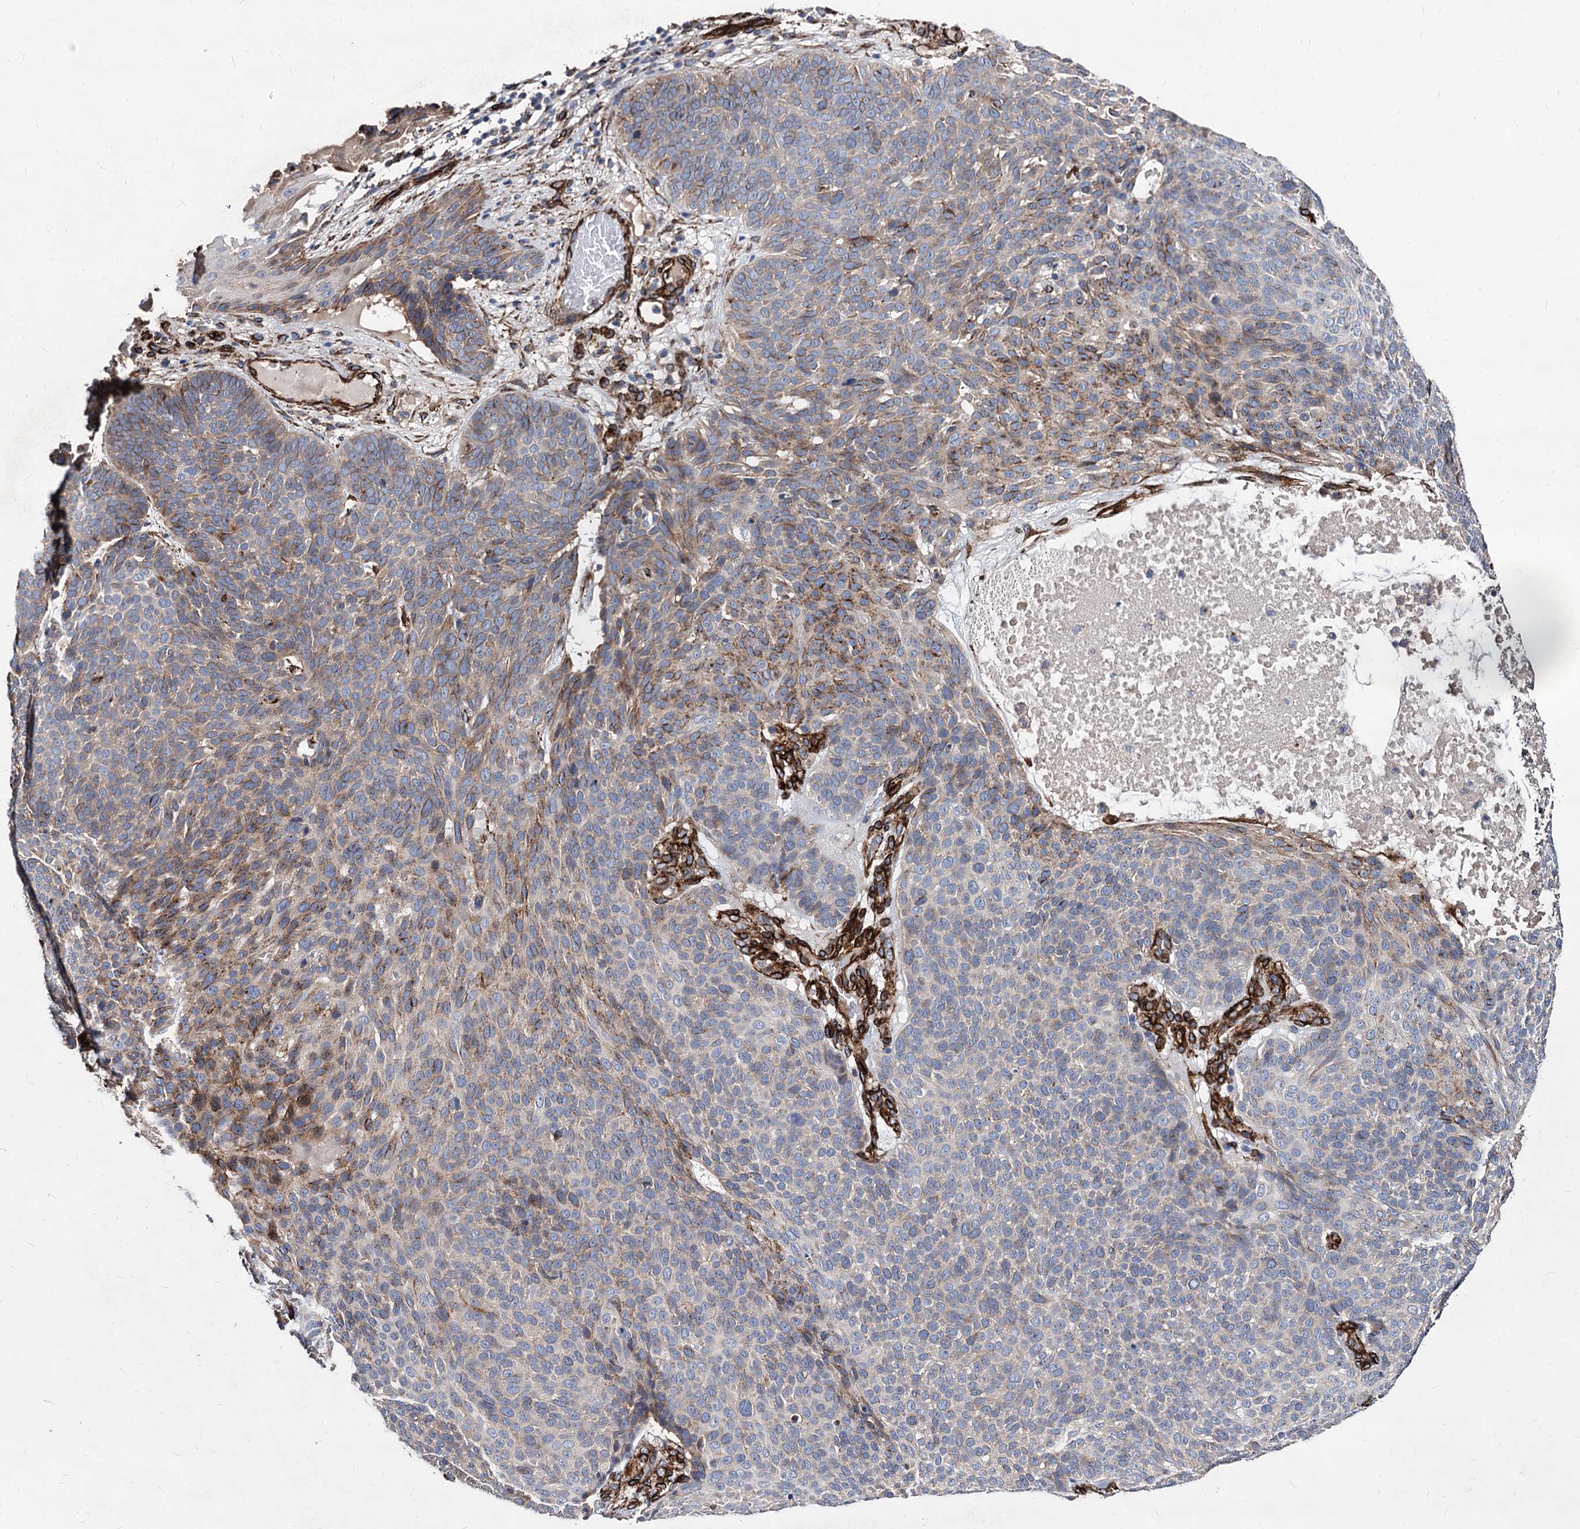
{"staining": {"intensity": "moderate", "quantity": "25%-75%", "location": "cytoplasmic/membranous"}, "tissue": "skin cancer", "cell_type": "Tumor cells", "image_type": "cancer", "snomed": [{"axis": "morphology", "description": "Basal cell carcinoma"}, {"axis": "topography", "description": "Skin"}], "caption": "Protein analysis of skin cancer (basal cell carcinoma) tissue shows moderate cytoplasmic/membranous expression in about 25%-75% of tumor cells.", "gene": "WDR11", "patient": {"sex": "male", "age": 85}}